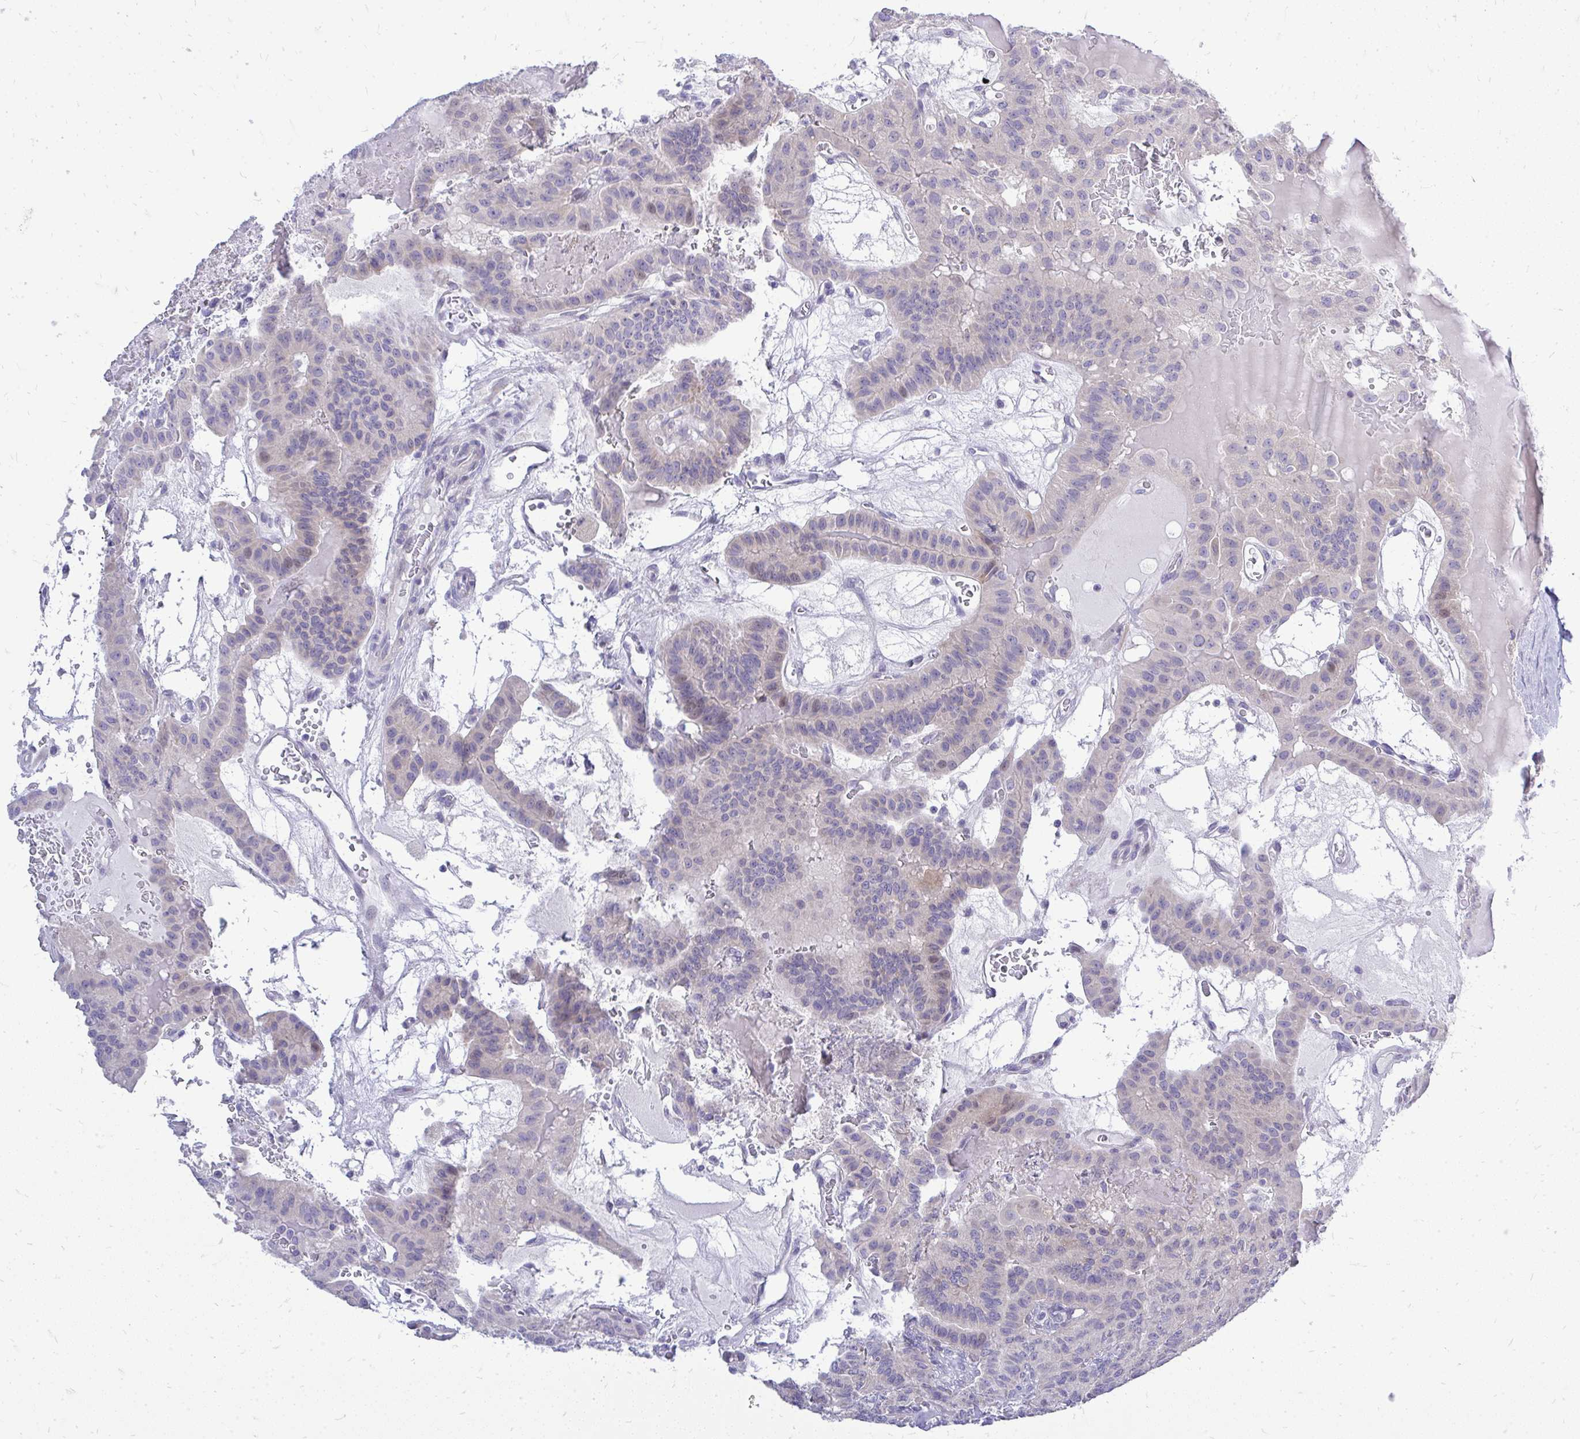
{"staining": {"intensity": "weak", "quantity": "<25%", "location": "cytoplasmic/membranous"}, "tissue": "thyroid cancer", "cell_type": "Tumor cells", "image_type": "cancer", "snomed": [{"axis": "morphology", "description": "Papillary adenocarcinoma, NOS"}, {"axis": "topography", "description": "Thyroid gland"}], "caption": "Image shows no significant protein expression in tumor cells of papillary adenocarcinoma (thyroid).", "gene": "OR8D1", "patient": {"sex": "male", "age": 87}}